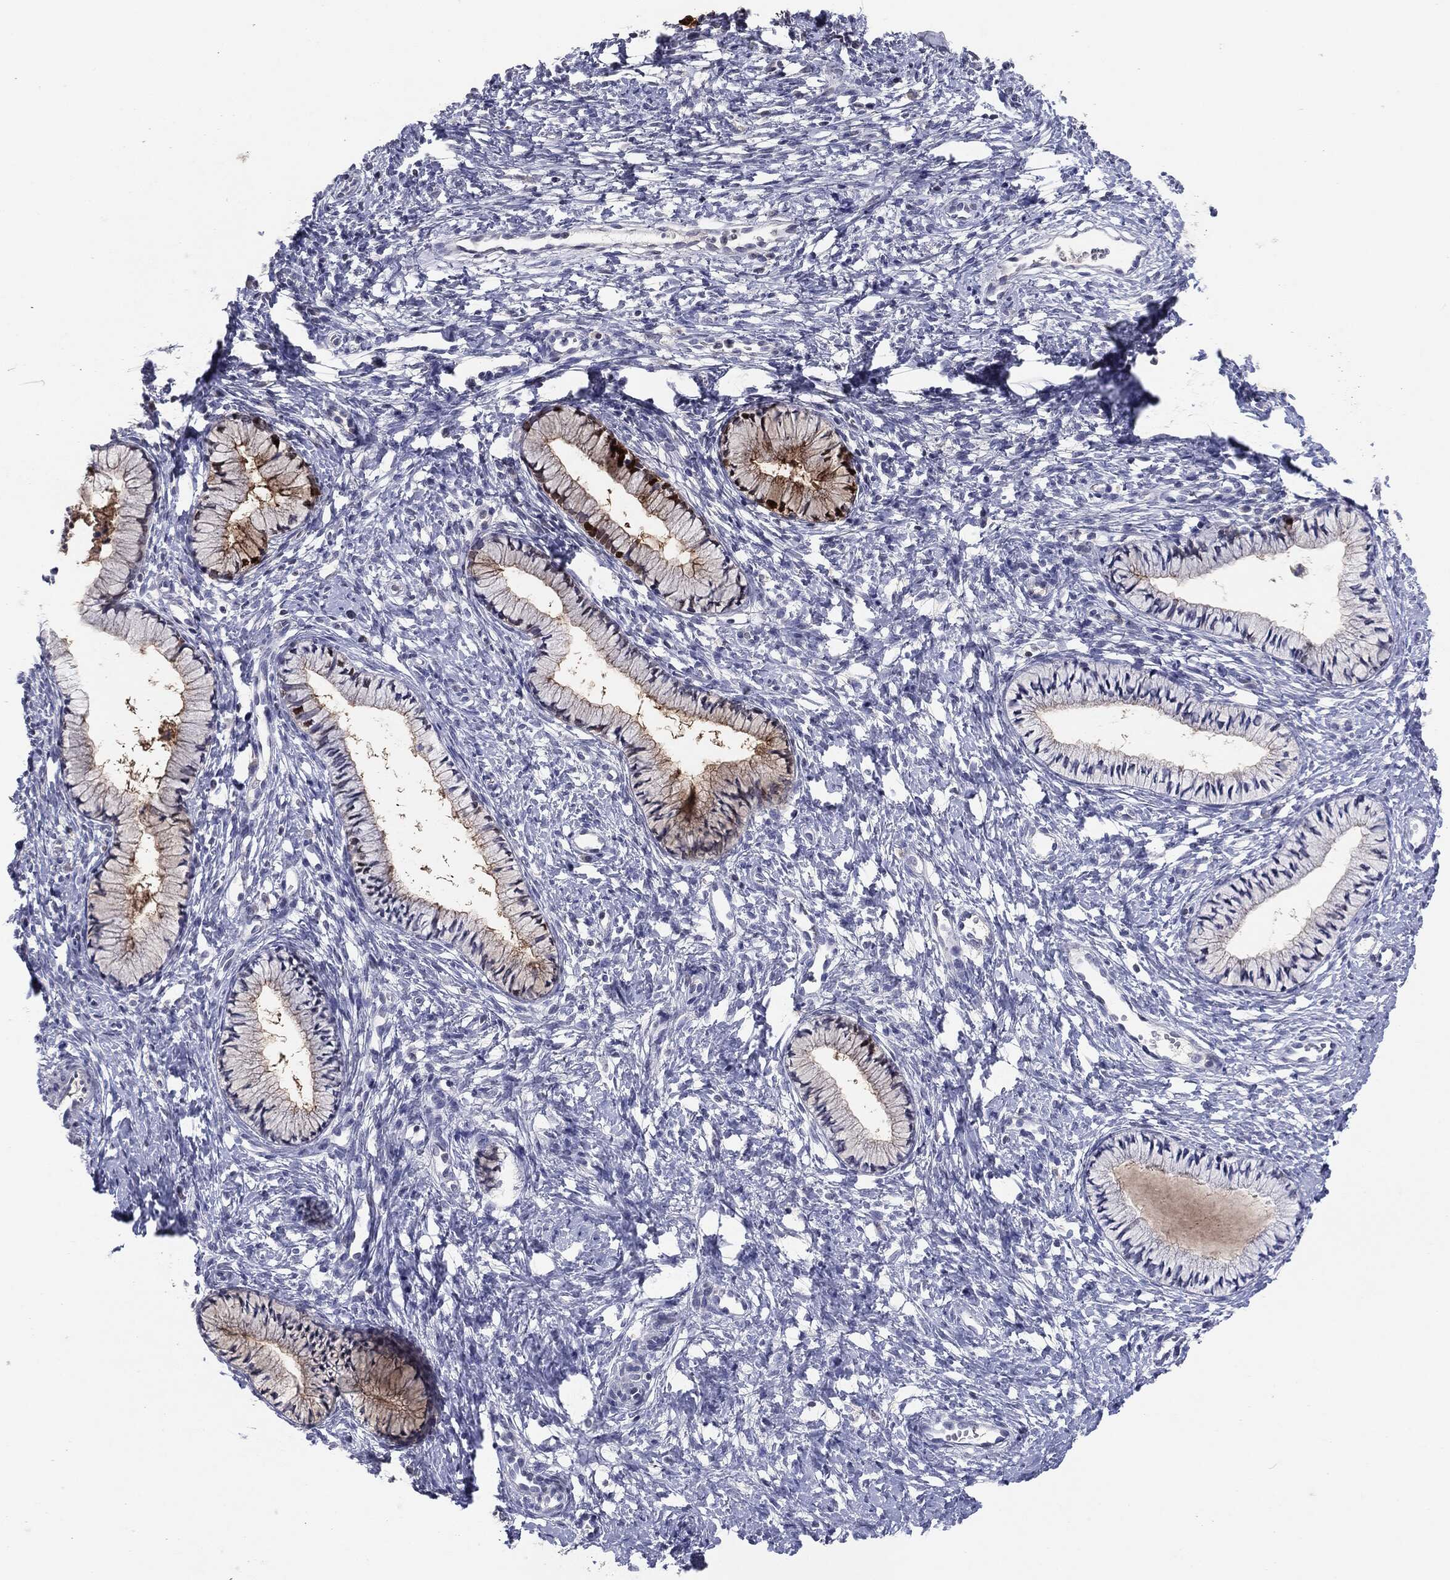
{"staining": {"intensity": "moderate", "quantity": "<25%", "location": "cytoplasmic/membranous,nuclear"}, "tissue": "cervix", "cell_type": "Glandular cells", "image_type": "normal", "snomed": [{"axis": "morphology", "description": "Normal tissue, NOS"}, {"axis": "topography", "description": "Cervix"}], "caption": "Brown immunohistochemical staining in benign human cervix reveals moderate cytoplasmic/membranous,nuclear expression in about <25% of glandular cells. (Brightfield microscopy of DAB IHC at high magnification).", "gene": "SERPINB4", "patient": {"sex": "female", "age": 39}}